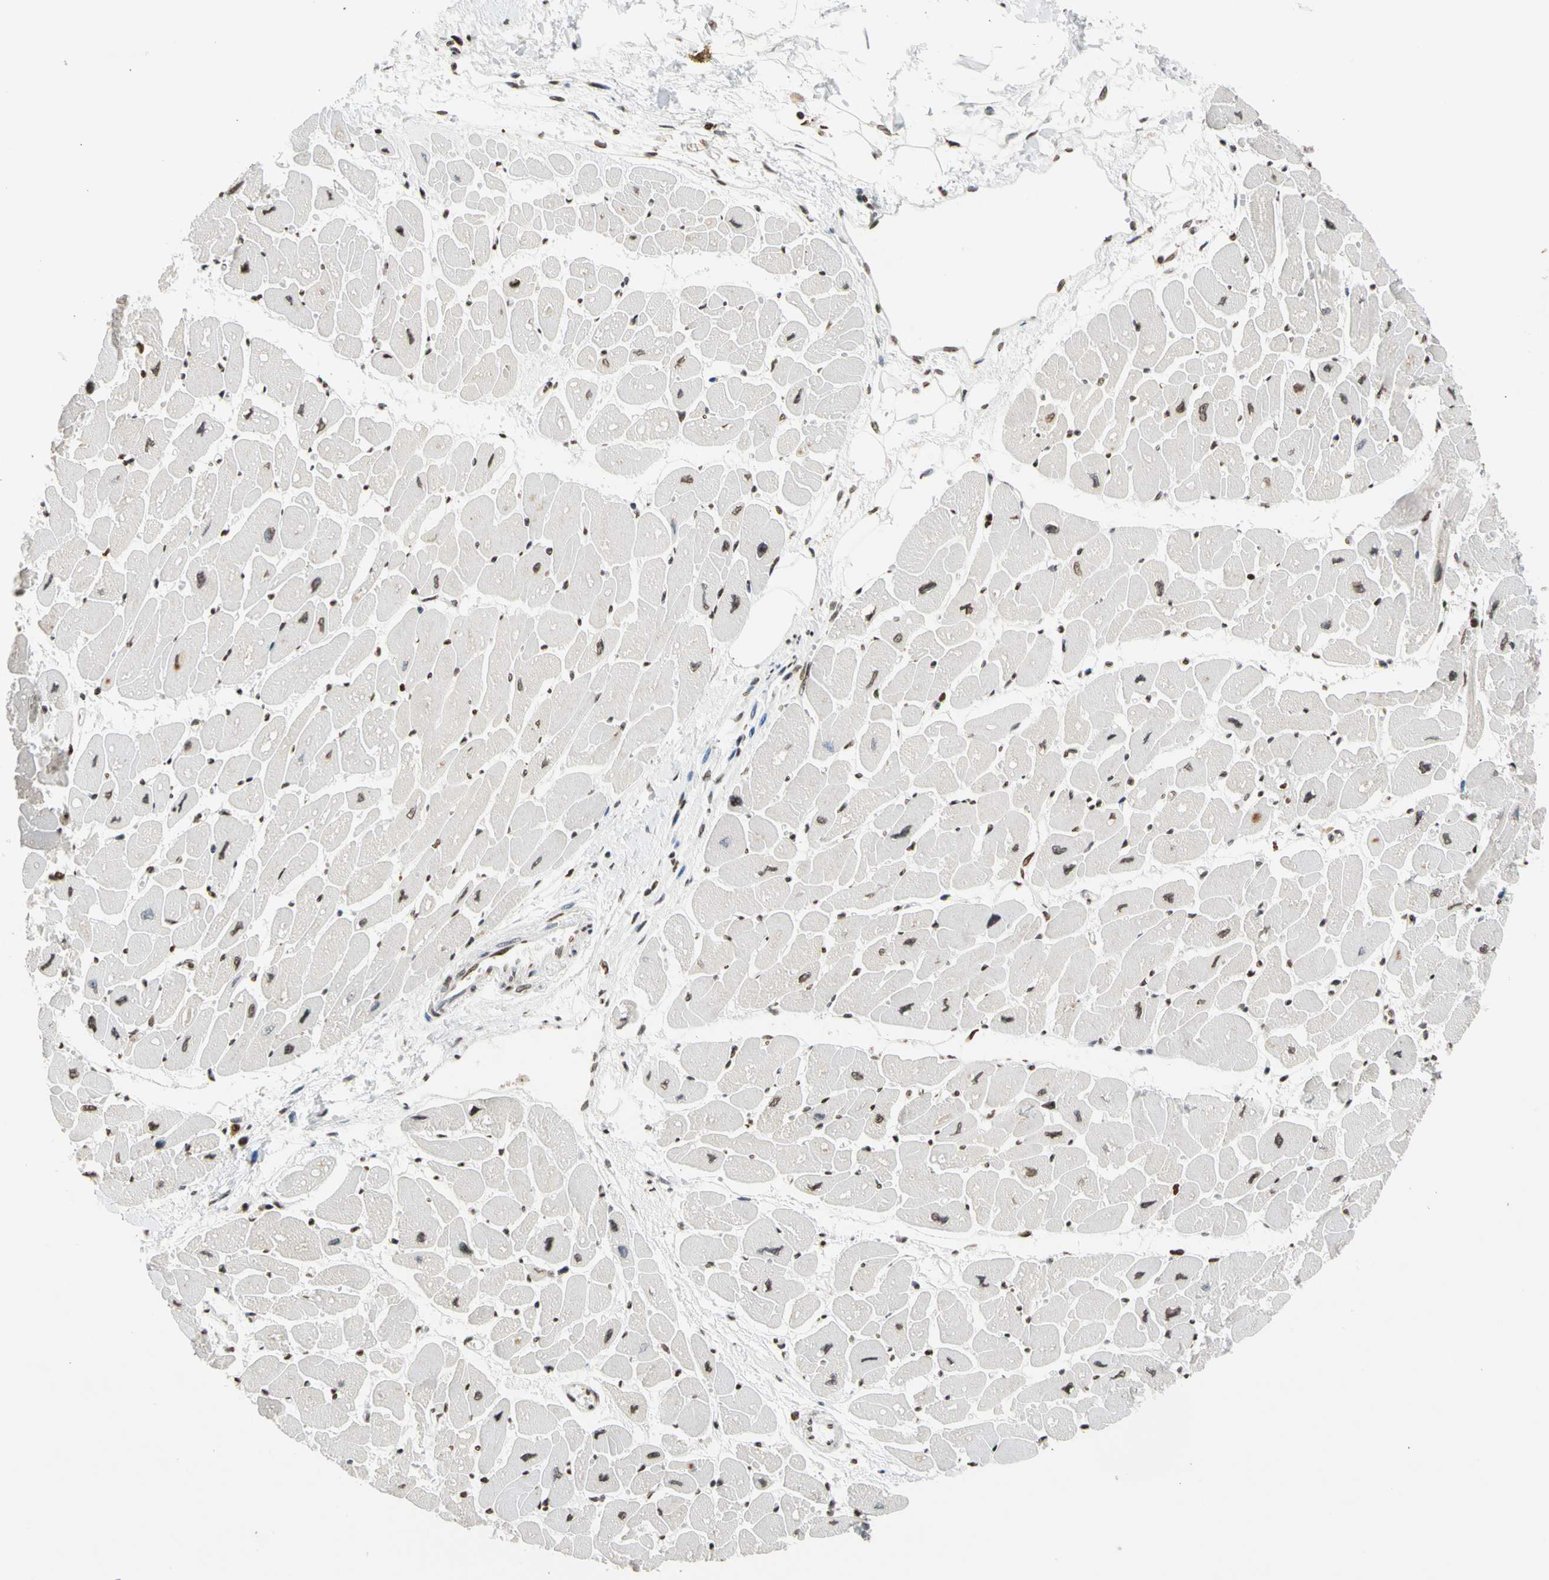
{"staining": {"intensity": "weak", "quantity": "25%-75%", "location": "nuclear"}, "tissue": "heart muscle", "cell_type": "Cardiomyocytes", "image_type": "normal", "snomed": [{"axis": "morphology", "description": "Normal tissue, NOS"}, {"axis": "topography", "description": "Heart"}], "caption": "Protein expression analysis of benign heart muscle shows weak nuclear staining in approximately 25%-75% of cardiomyocytes.", "gene": "GPX4", "patient": {"sex": "female", "age": 54}}